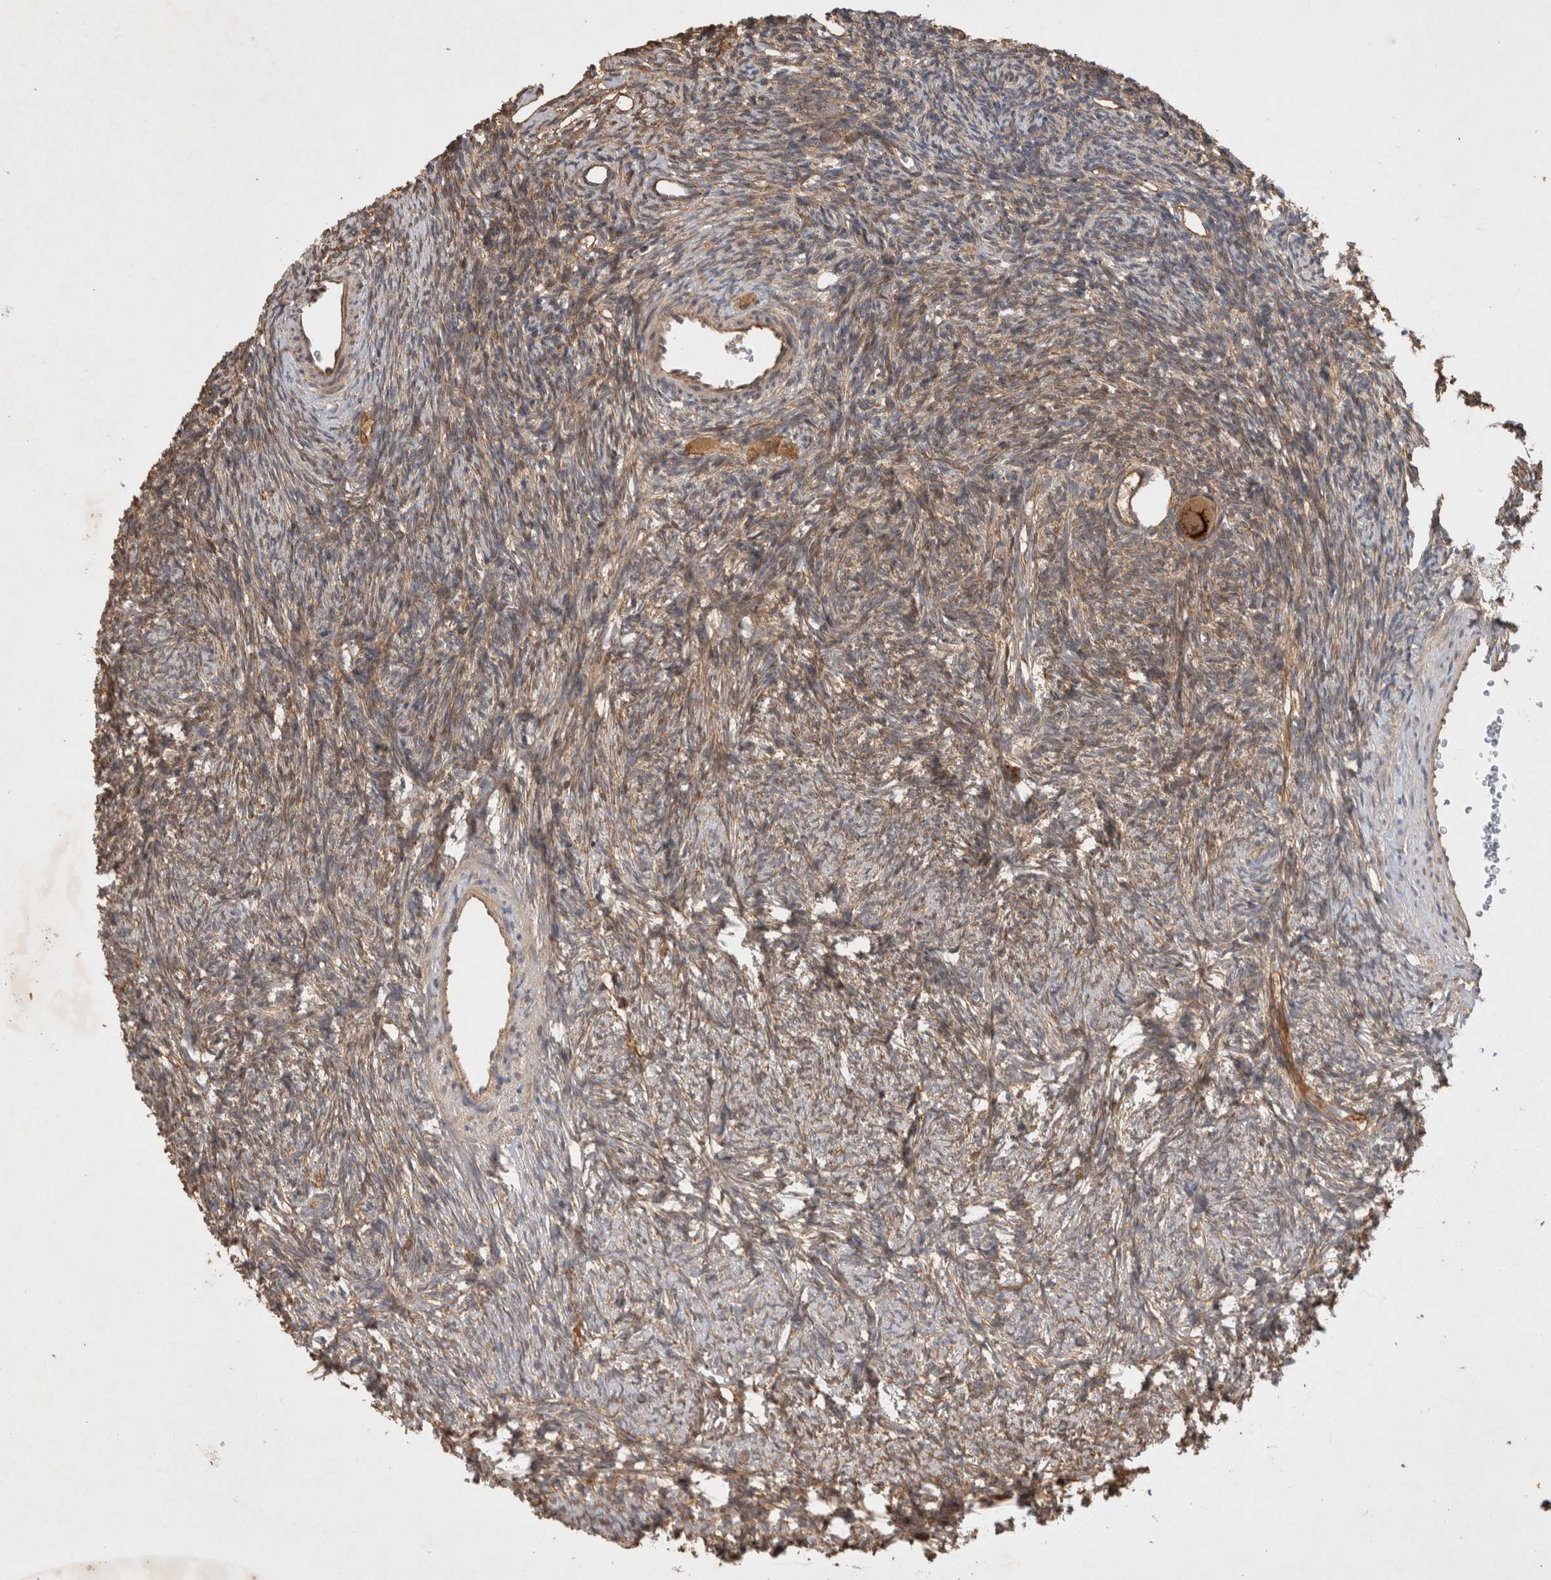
{"staining": {"intensity": "strong", "quantity": ">75%", "location": "cytoplasmic/membranous,nuclear"}, "tissue": "ovary", "cell_type": "Follicle cells", "image_type": "normal", "snomed": [{"axis": "morphology", "description": "Normal tissue, NOS"}, {"axis": "topography", "description": "Ovary"}], "caption": "IHC (DAB) staining of unremarkable human ovary reveals strong cytoplasmic/membranous,nuclear protein positivity in approximately >75% of follicle cells.", "gene": "SERAC1", "patient": {"sex": "female", "age": 34}}